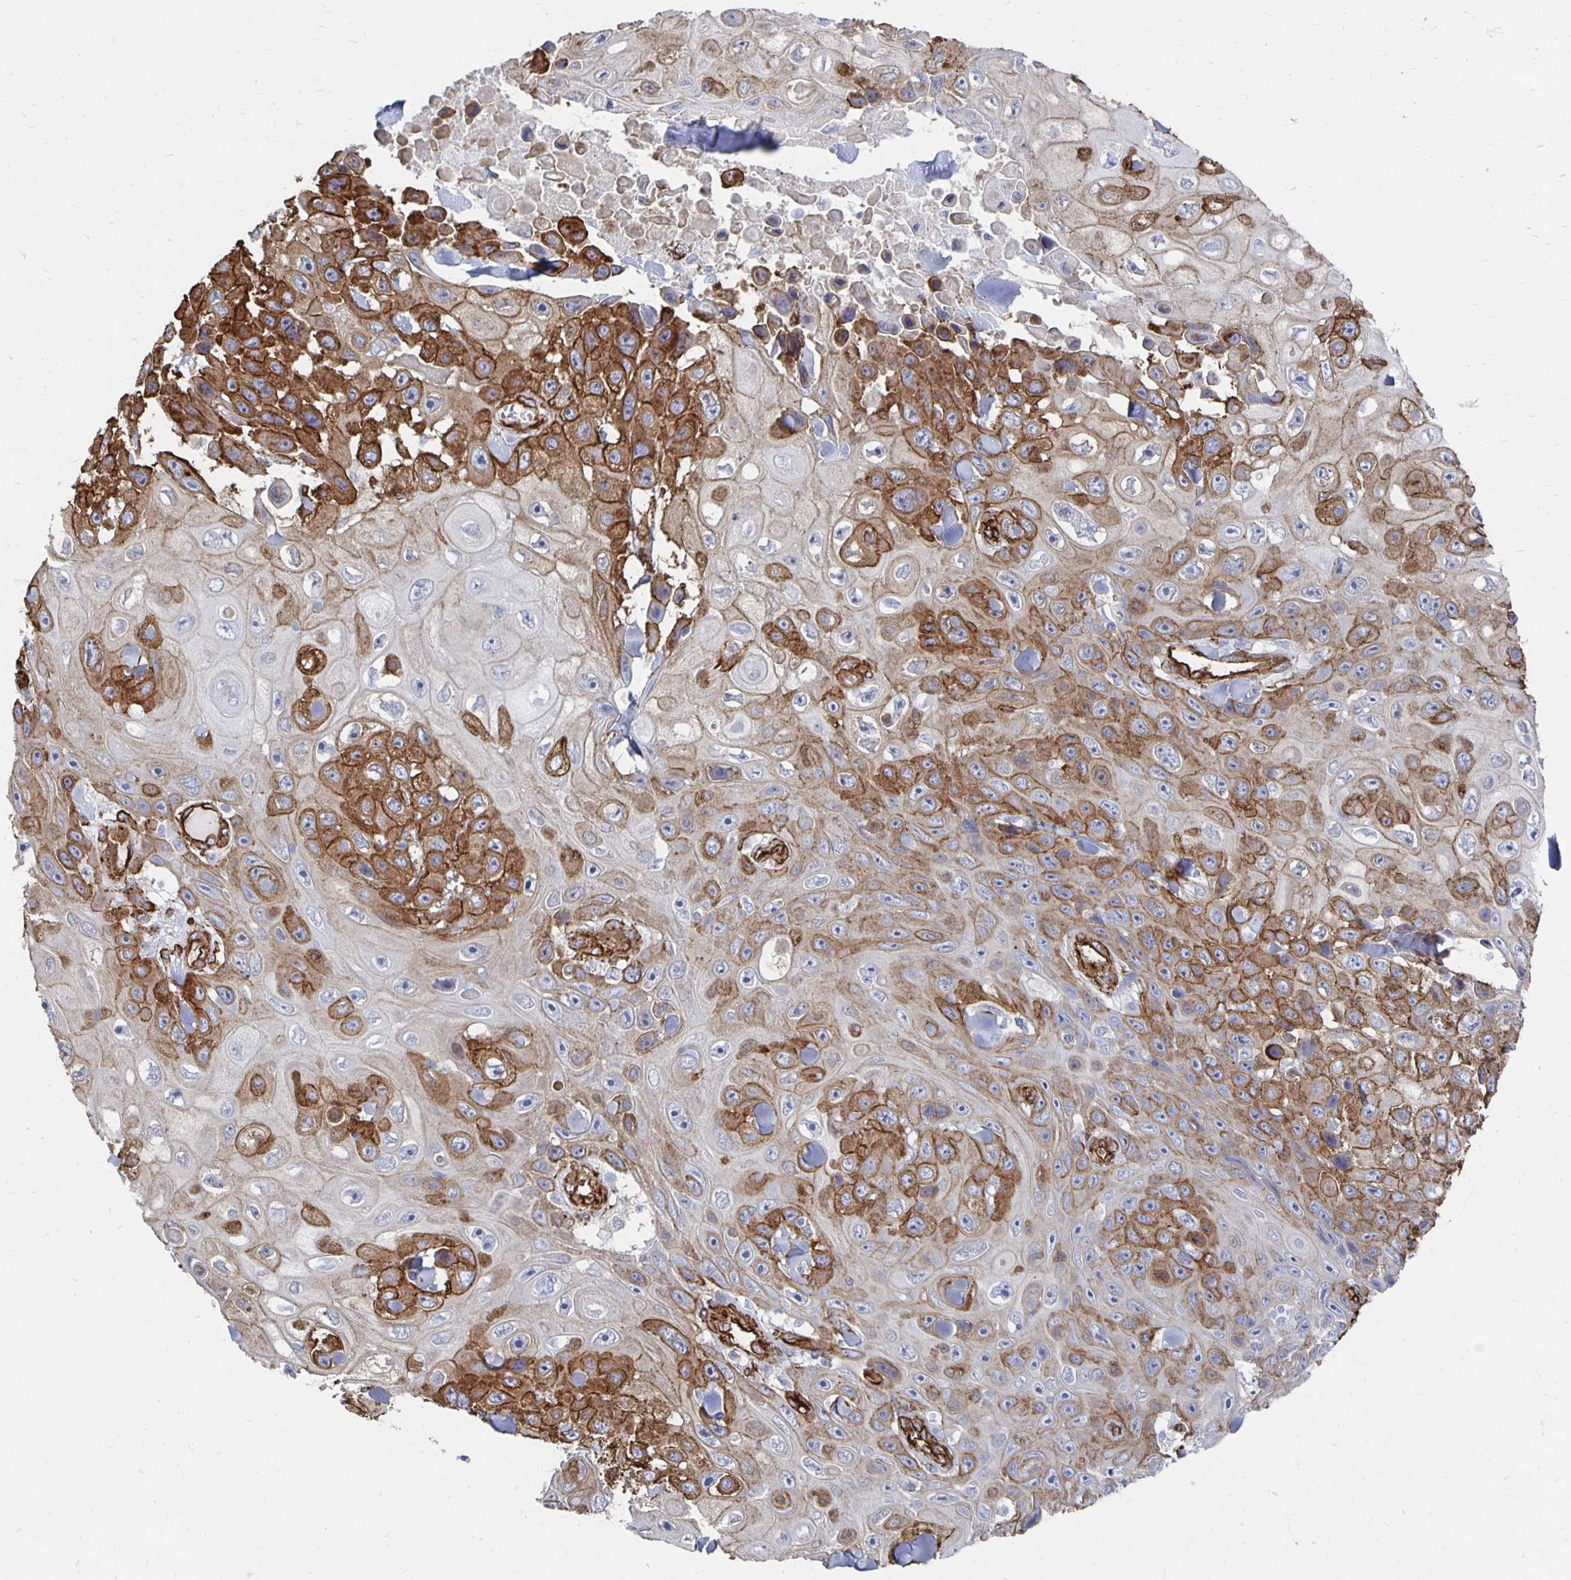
{"staining": {"intensity": "strong", "quantity": "<25%", "location": "cytoplasmic/membranous"}, "tissue": "skin cancer", "cell_type": "Tumor cells", "image_type": "cancer", "snomed": [{"axis": "morphology", "description": "Squamous cell carcinoma, NOS"}, {"axis": "topography", "description": "Skin"}], "caption": "Immunohistochemical staining of skin cancer (squamous cell carcinoma) shows strong cytoplasmic/membranous protein staining in approximately <25% of tumor cells.", "gene": "VIPR2", "patient": {"sex": "male", "age": 82}}